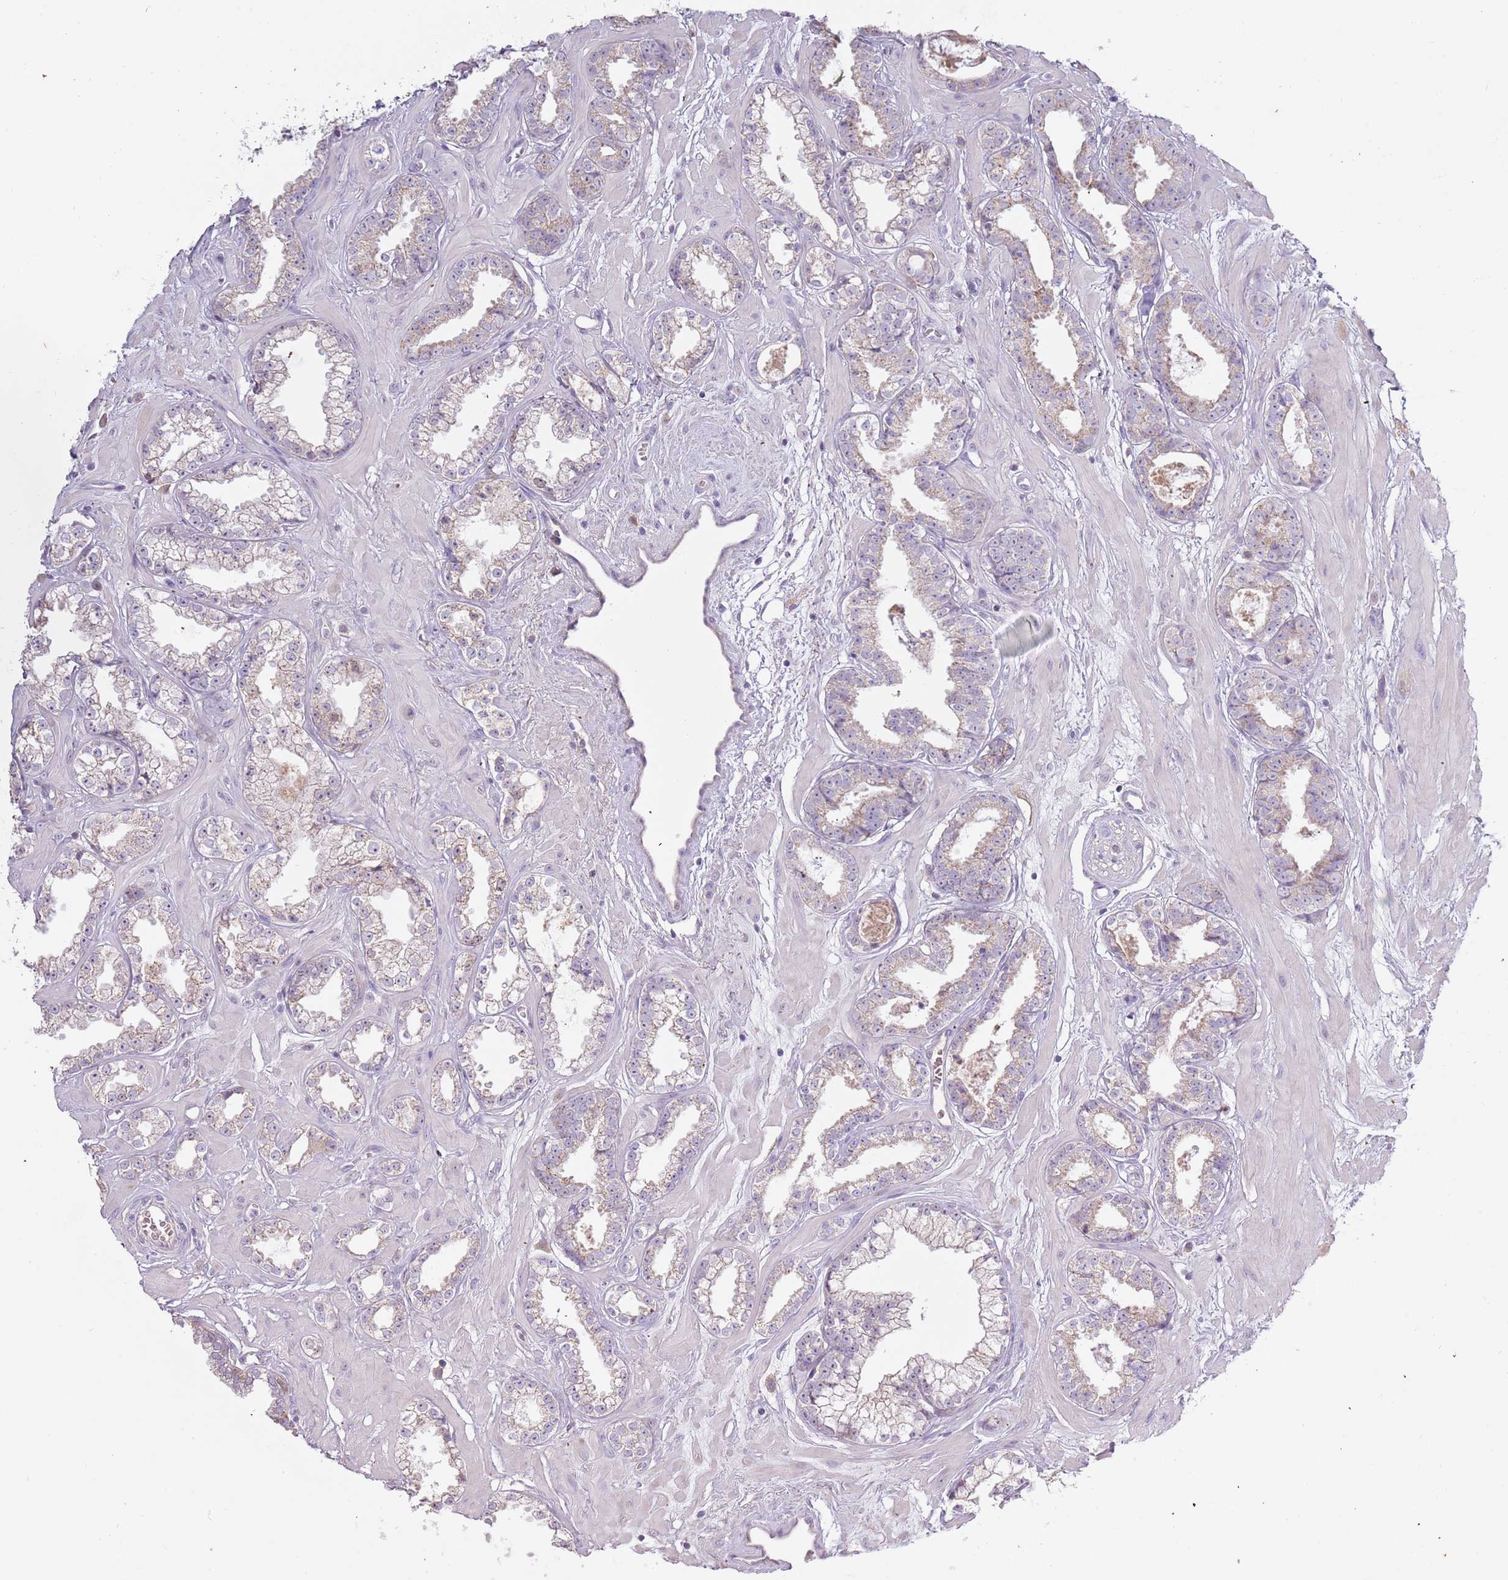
{"staining": {"intensity": "weak", "quantity": "<25%", "location": "cytoplasmic/membranous"}, "tissue": "prostate cancer", "cell_type": "Tumor cells", "image_type": "cancer", "snomed": [{"axis": "morphology", "description": "Adenocarcinoma, Low grade"}, {"axis": "topography", "description": "Prostate"}], "caption": "The immunohistochemistry (IHC) photomicrograph has no significant positivity in tumor cells of prostate adenocarcinoma (low-grade) tissue.", "gene": "SYS1", "patient": {"sex": "male", "age": 60}}